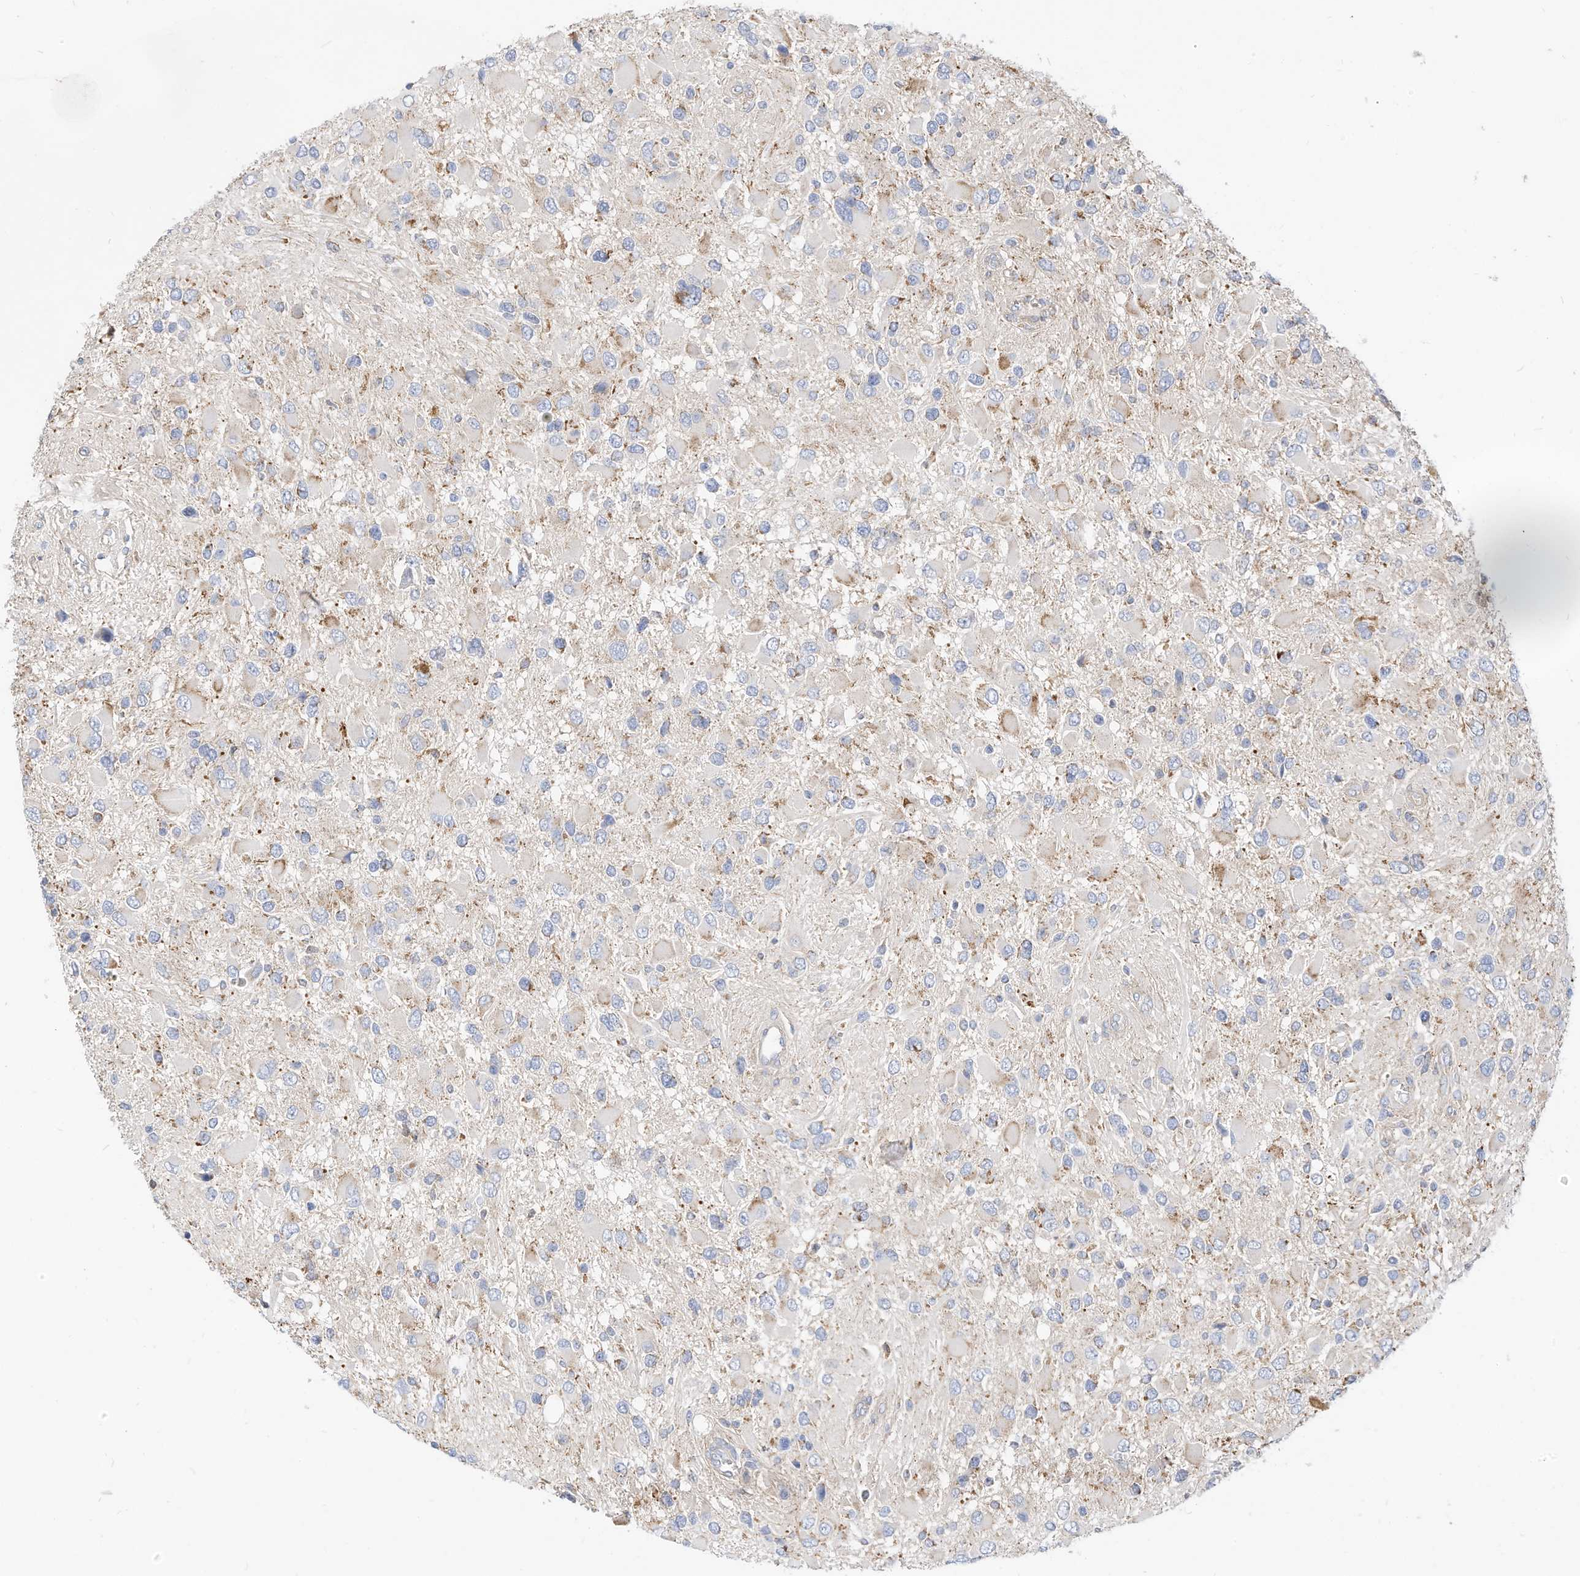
{"staining": {"intensity": "moderate", "quantity": "<25%", "location": "cytoplasmic/membranous"}, "tissue": "glioma", "cell_type": "Tumor cells", "image_type": "cancer", "snomed": [{"axis": "morphology", "description": "Glioma, malignant, High grade"}, {"axis": "topography", "description": "Brain"}], "caption": "Protein expression analysis of glioma demonstrates moderate cytoplasmic/membranous positivity in about <25% of tumor cells.", "gene": "RHOH", "patient": {"sex": "male", "age": 53}}